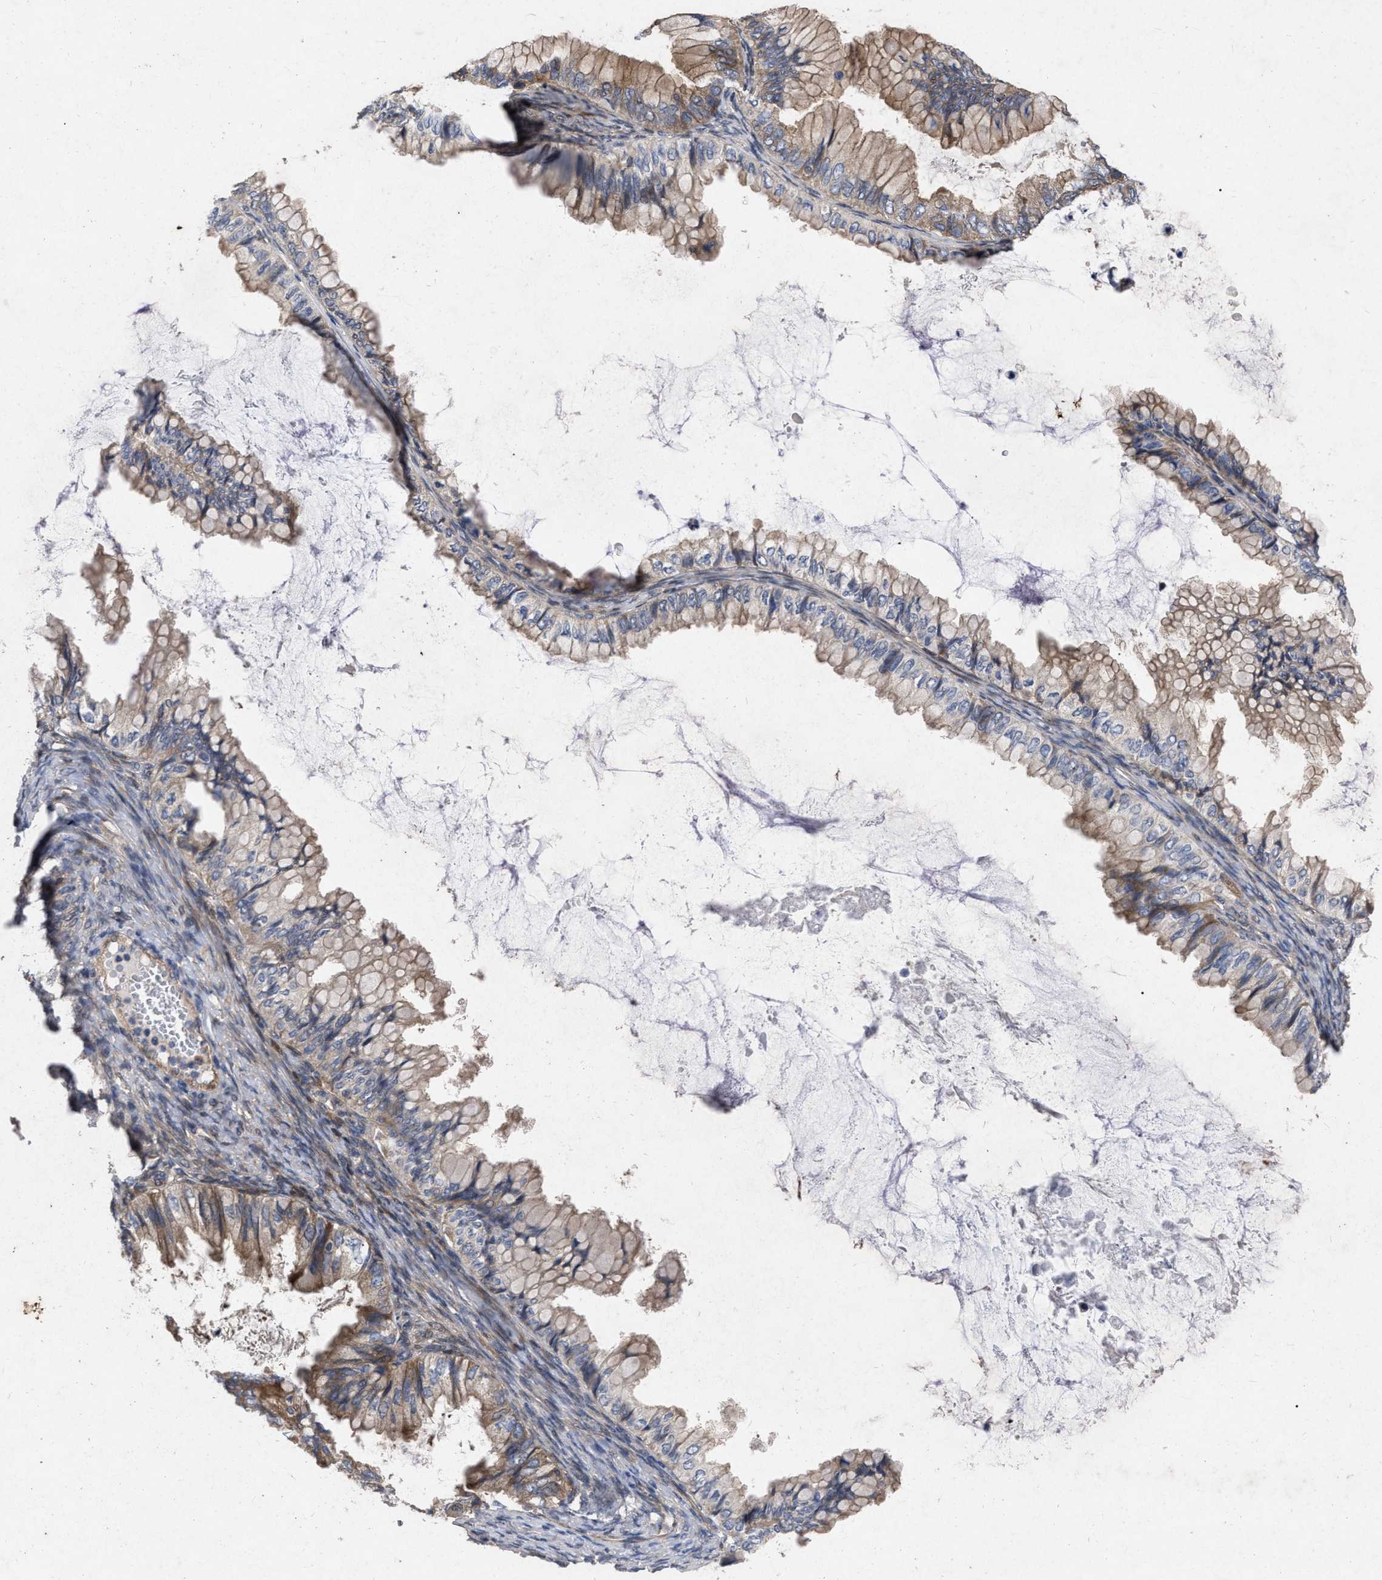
{"staining": {"intensity": "moderate", "quantity": "25%-75%", "location": "cytoplasmic/membranous"}, "tissue": "ovarian cancer", "cell_type": "Tumor cells", "image_type": "cancer", "snomed": [{"axis": "morphology", "description": "Cystadenocarcinoma, mucinous, NOS"}, {"axis": "topography", "description": "Ovary"}], "caption": "High-power microscopy captured an IHC micrograph of ovarian mucinous cystadenocarcinoma, revealing moderate cytoplasmic/membranous positivity in about 25%-75% of tumor cells.", "gene": "CDKN2C", "patient": {"sex": "female", "age": 80}}